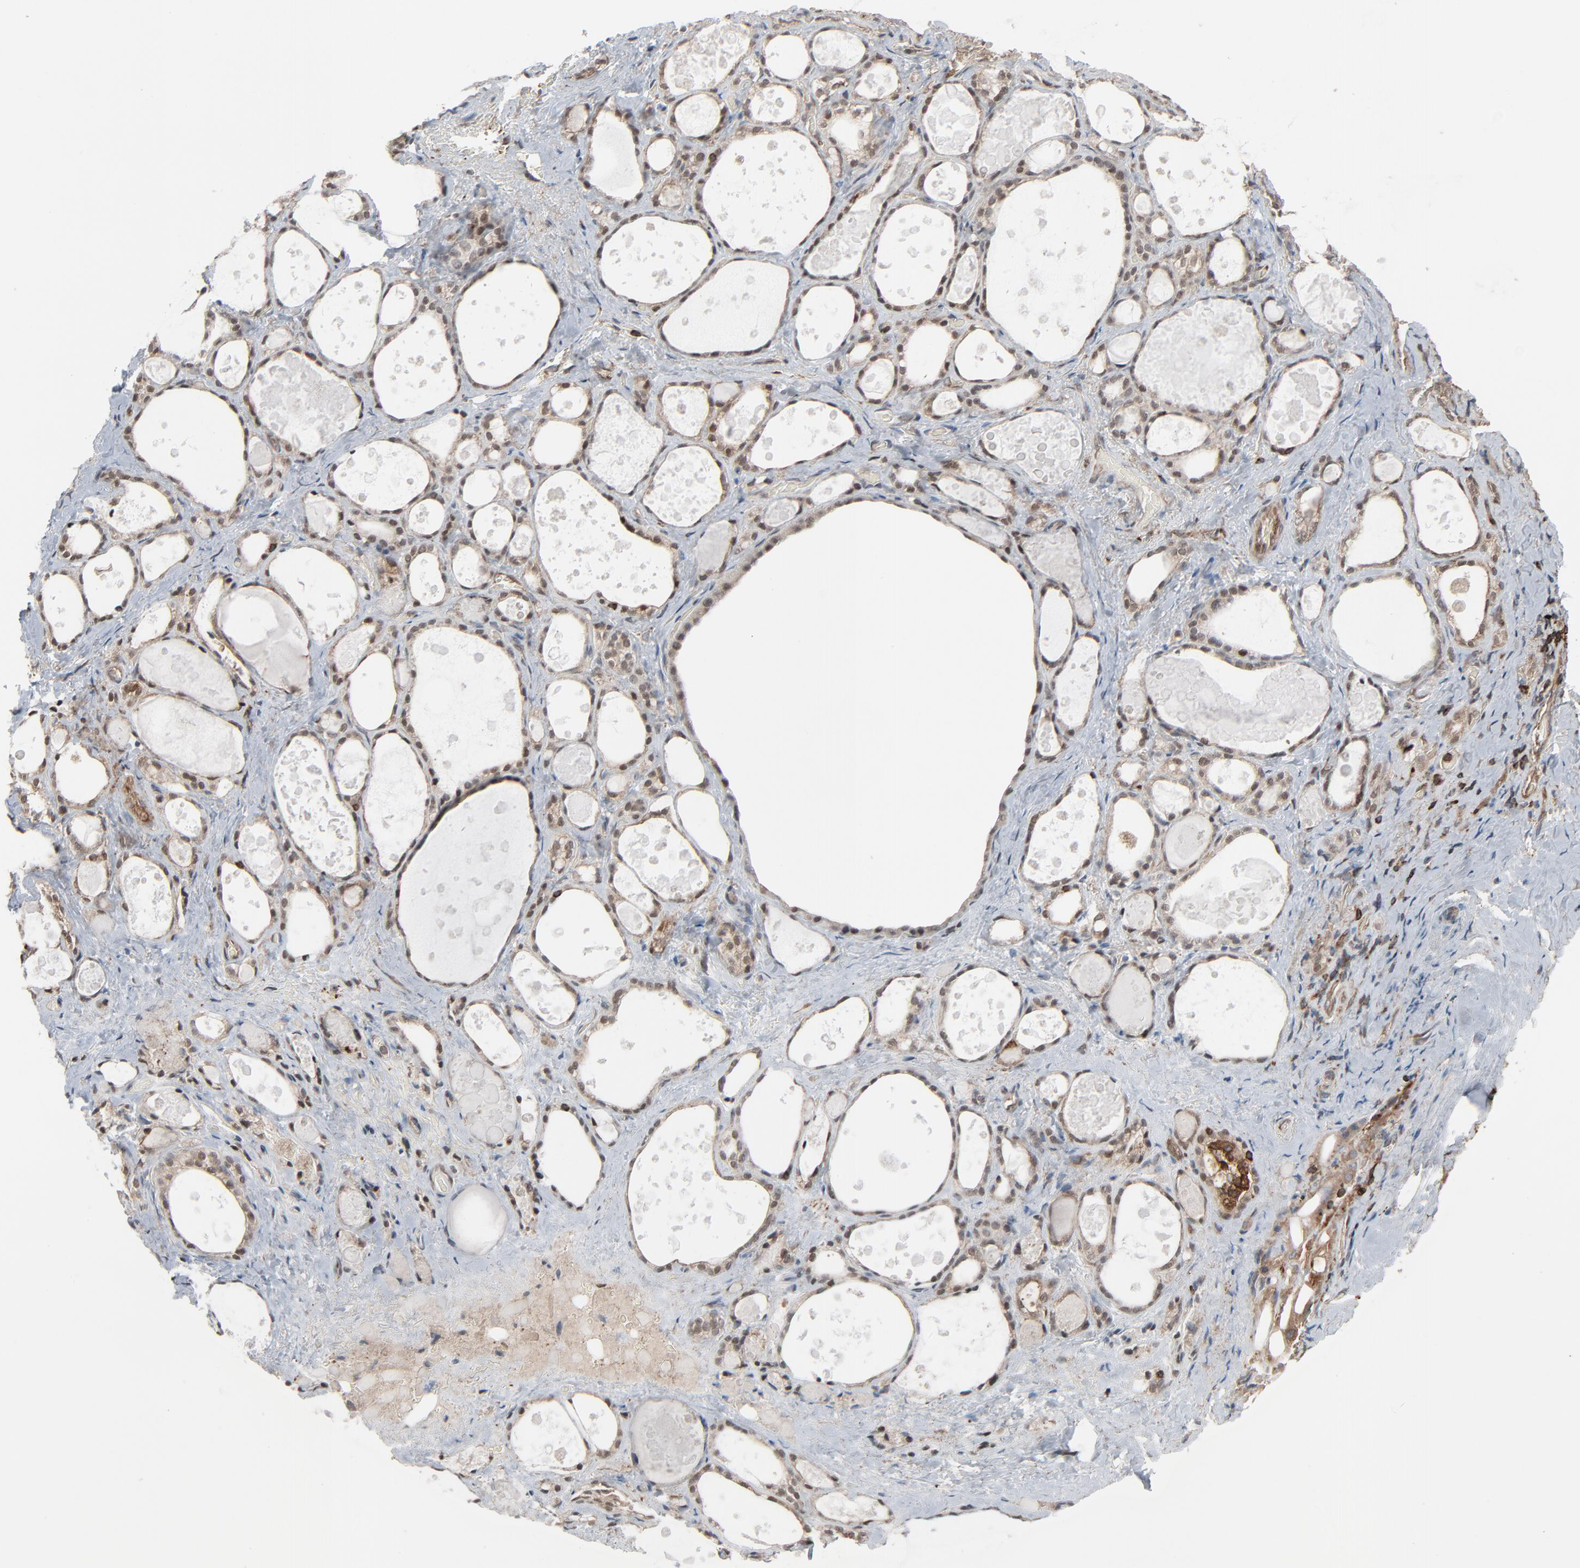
{"staining": {"intensity": "weak", "quantity": ">75%", "location": "nuclear"}, "tissue": "thyroid gland", "cell_type": "Glandular cells", "image_type": "normal", "snomed": [{"axis": "morphology", "description": "Normal tissue, NOS"}, {"axis": "topography", "description": "Thyroid gland"}], "caption": "Thyroid gland was stained to show a protein in brown. There is low levels of weak nuclear expression in approximately >75% of glandular cells. The staining is performed using DAB (3,3'-diaminobenzidine) brown chromogen to label protein expression. The nuclei are counter-stained blue using hematoxylin.", "gene": "OPTN", "patient": {"sex": "female", "age": 75}}